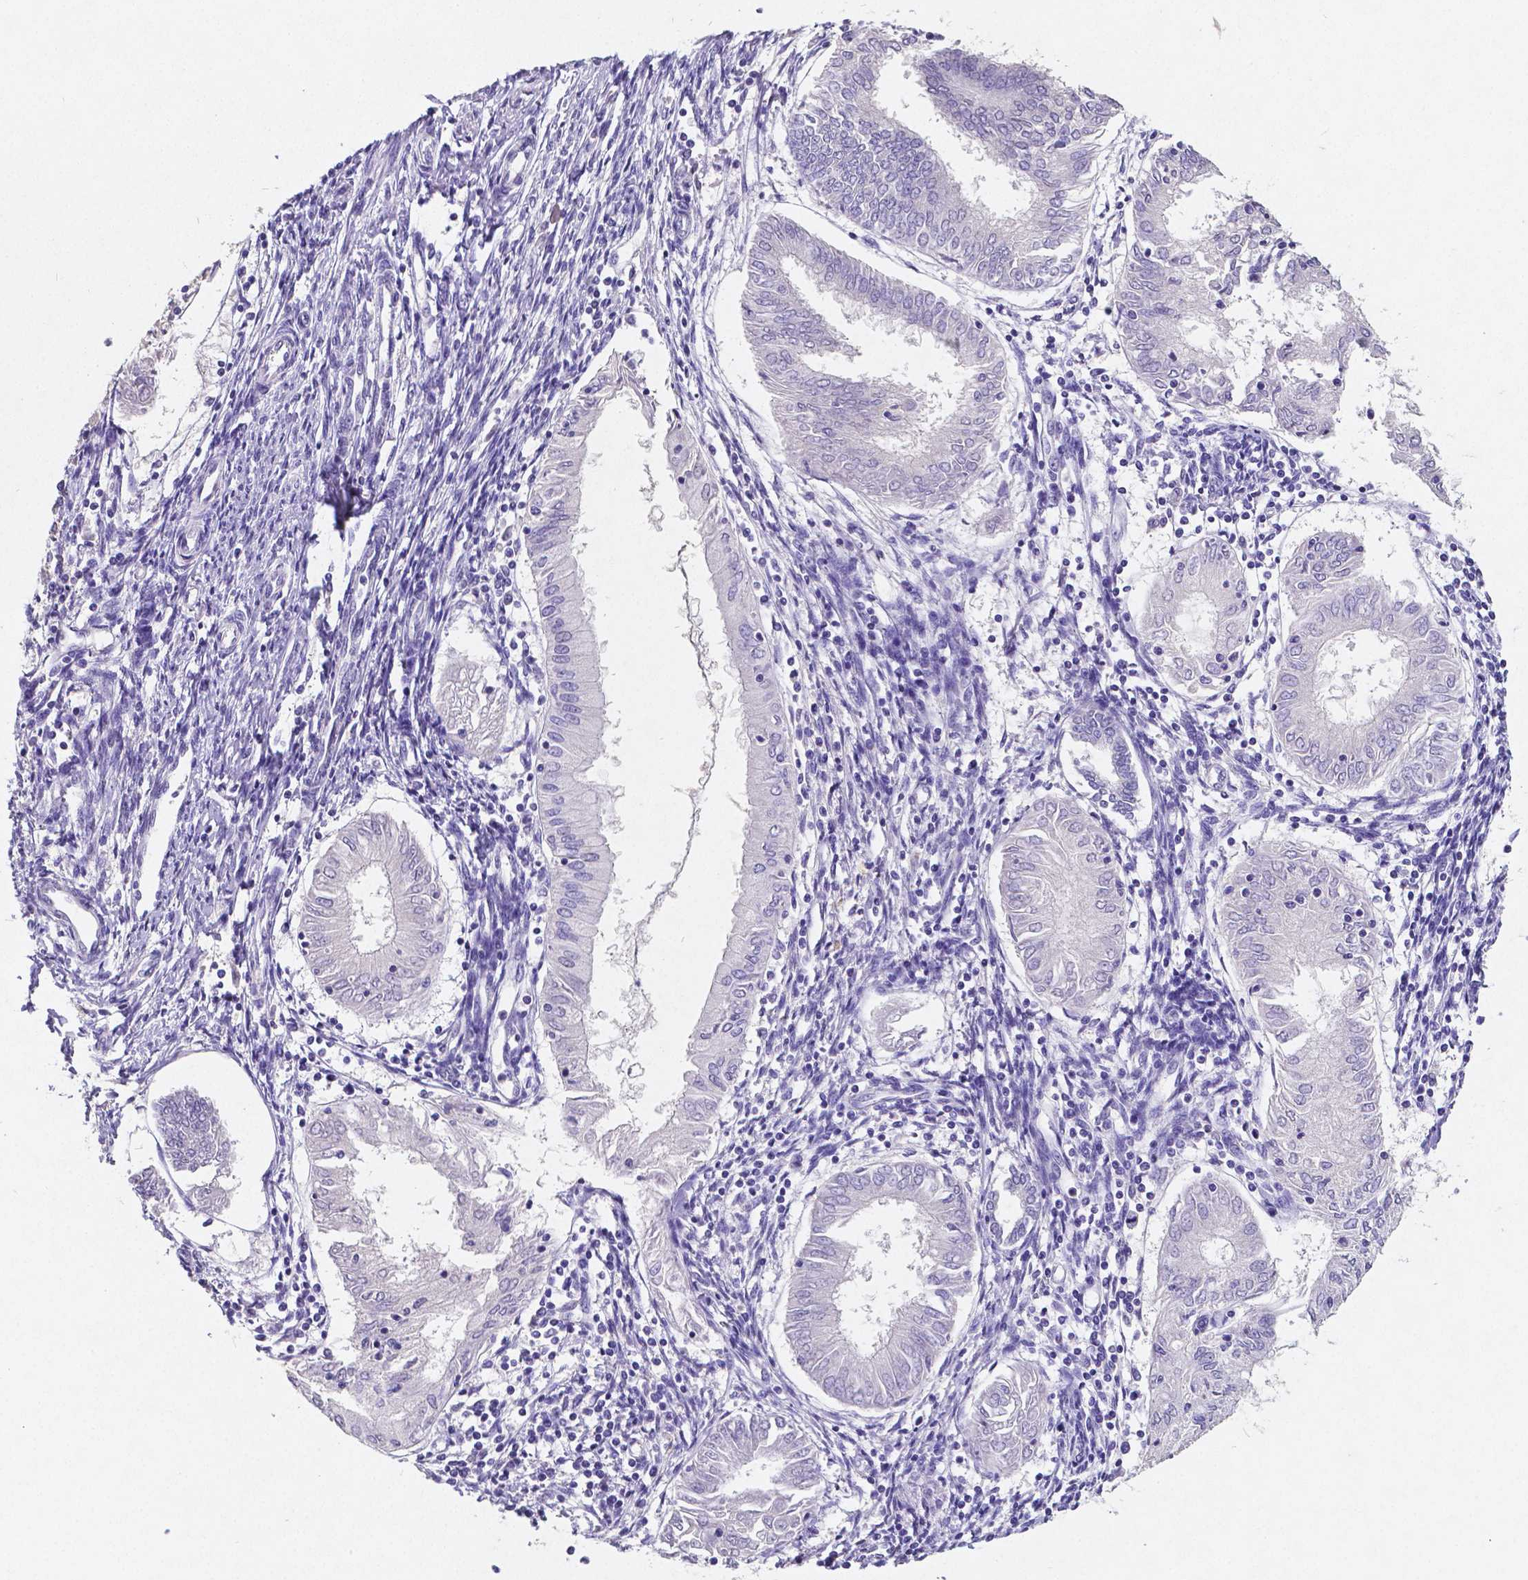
{"staining": {"intensity": "negative", "quantity": "none", "location": "none"}, "tissue": "endometrial cancer", "cell_type": "Tumor cells", "image_type": "cancer", "snomed": [{"axis": "morphology", "description": "Adenocarcinoma, NOS"}, {"axis": "topography", "description": "Endometrium"}], "caption": "A high-resolution photomicrograph shows immunohistochemistry staining of endometrial adenocarcinoma, which shows no significant positivity in tumor cells.", "gene": "SATB2", "patient": {"sex": "female", "age": 68}}